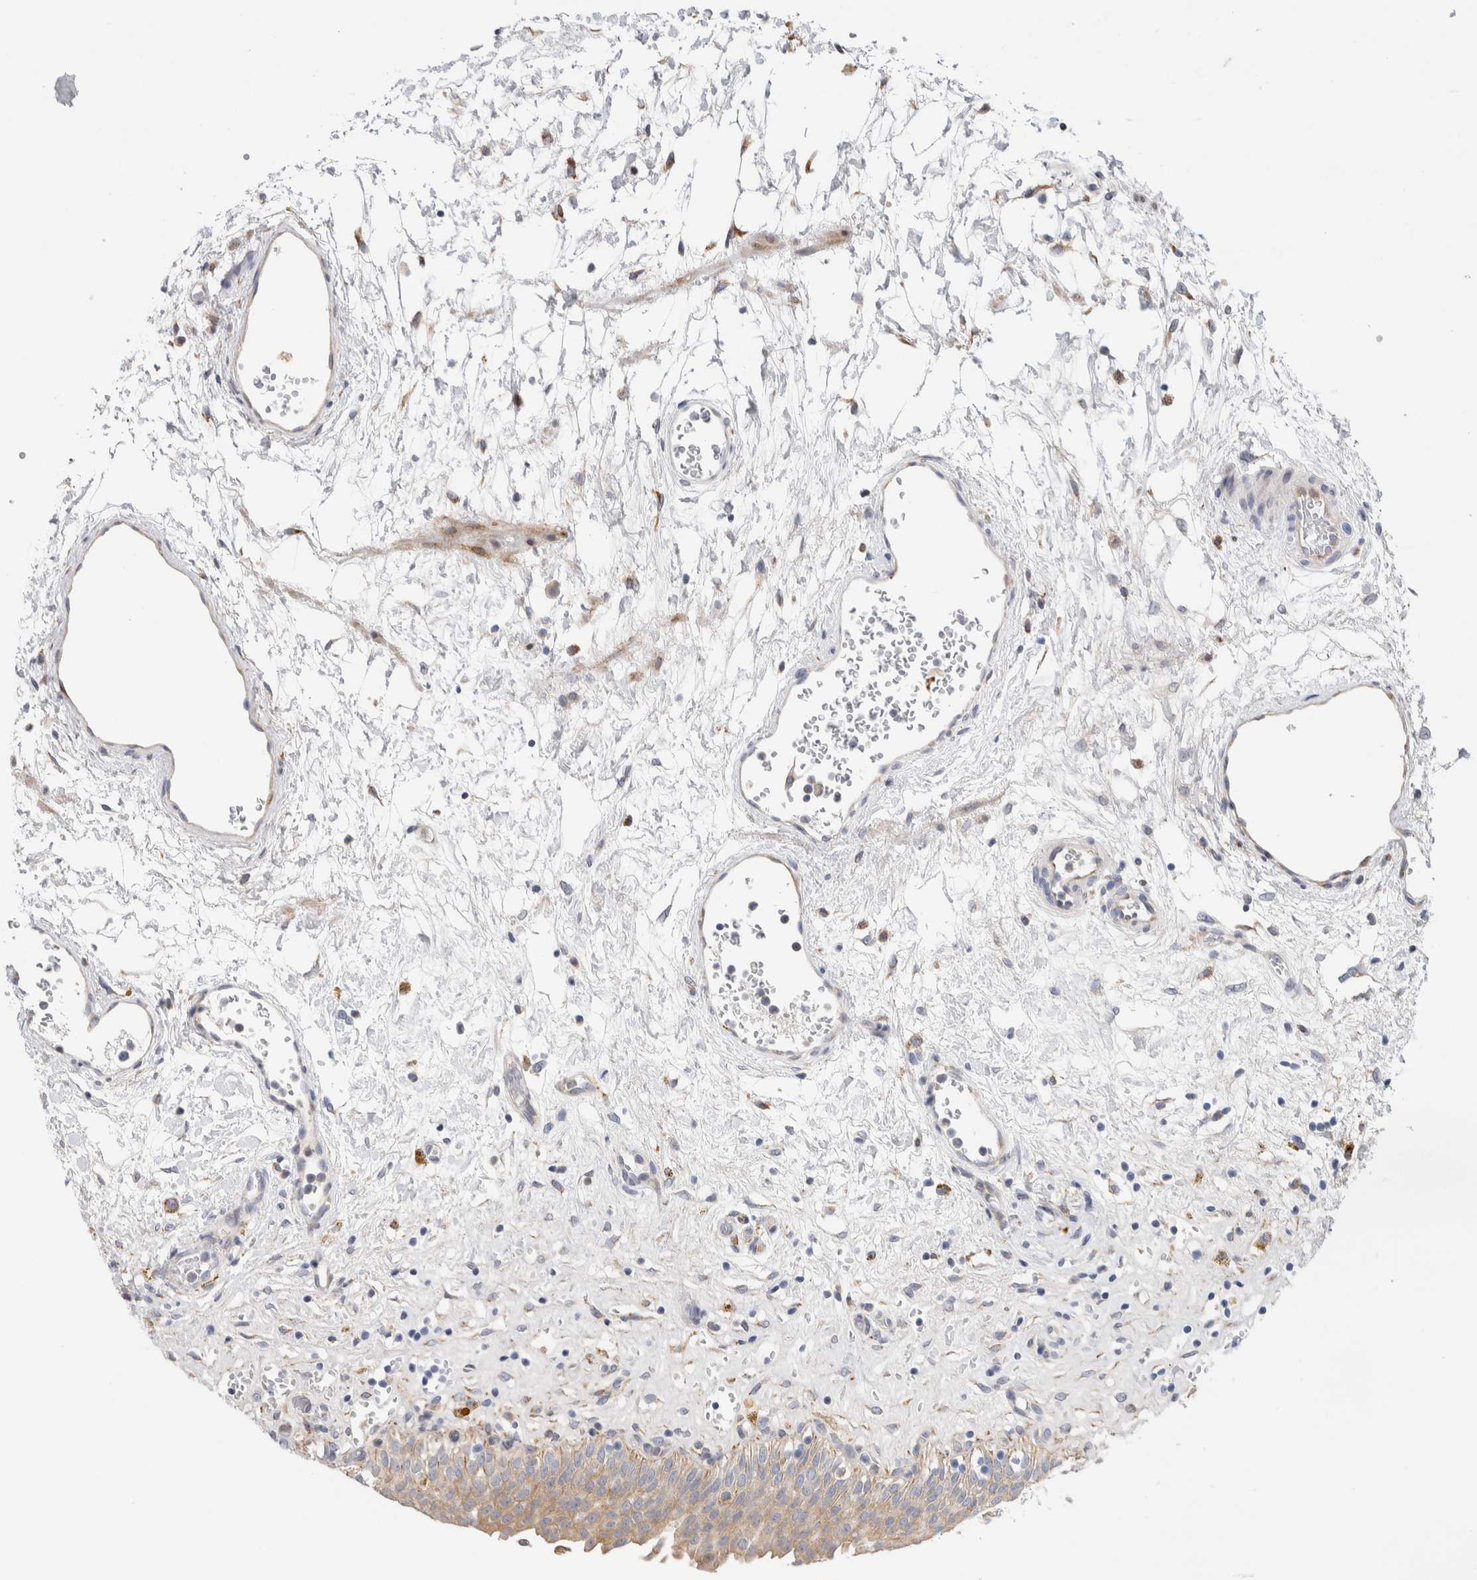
{"staining": {"intensity": "weak", "quantity": ">75%", "location": "cytoplasmic/membranous"}, "tissue": "urinary bladder", "cell_type": "Urothelial cells", "image_type": "normal", "snomed": [{"axis": "morphology", "description": "Urothelial carcinoma, High grade"}, {"axis": "topography", "description": "Urinary bladder"}], "caption": "Approximately >75% of urothelial cells in unremarkable urinary bladder exhibit weak cytoplasmic/membranous protein staining as visualized by brown immunohistochemical staining.", "gene": "ENGASE", "patient": {"sex": "male", "age": 46}}